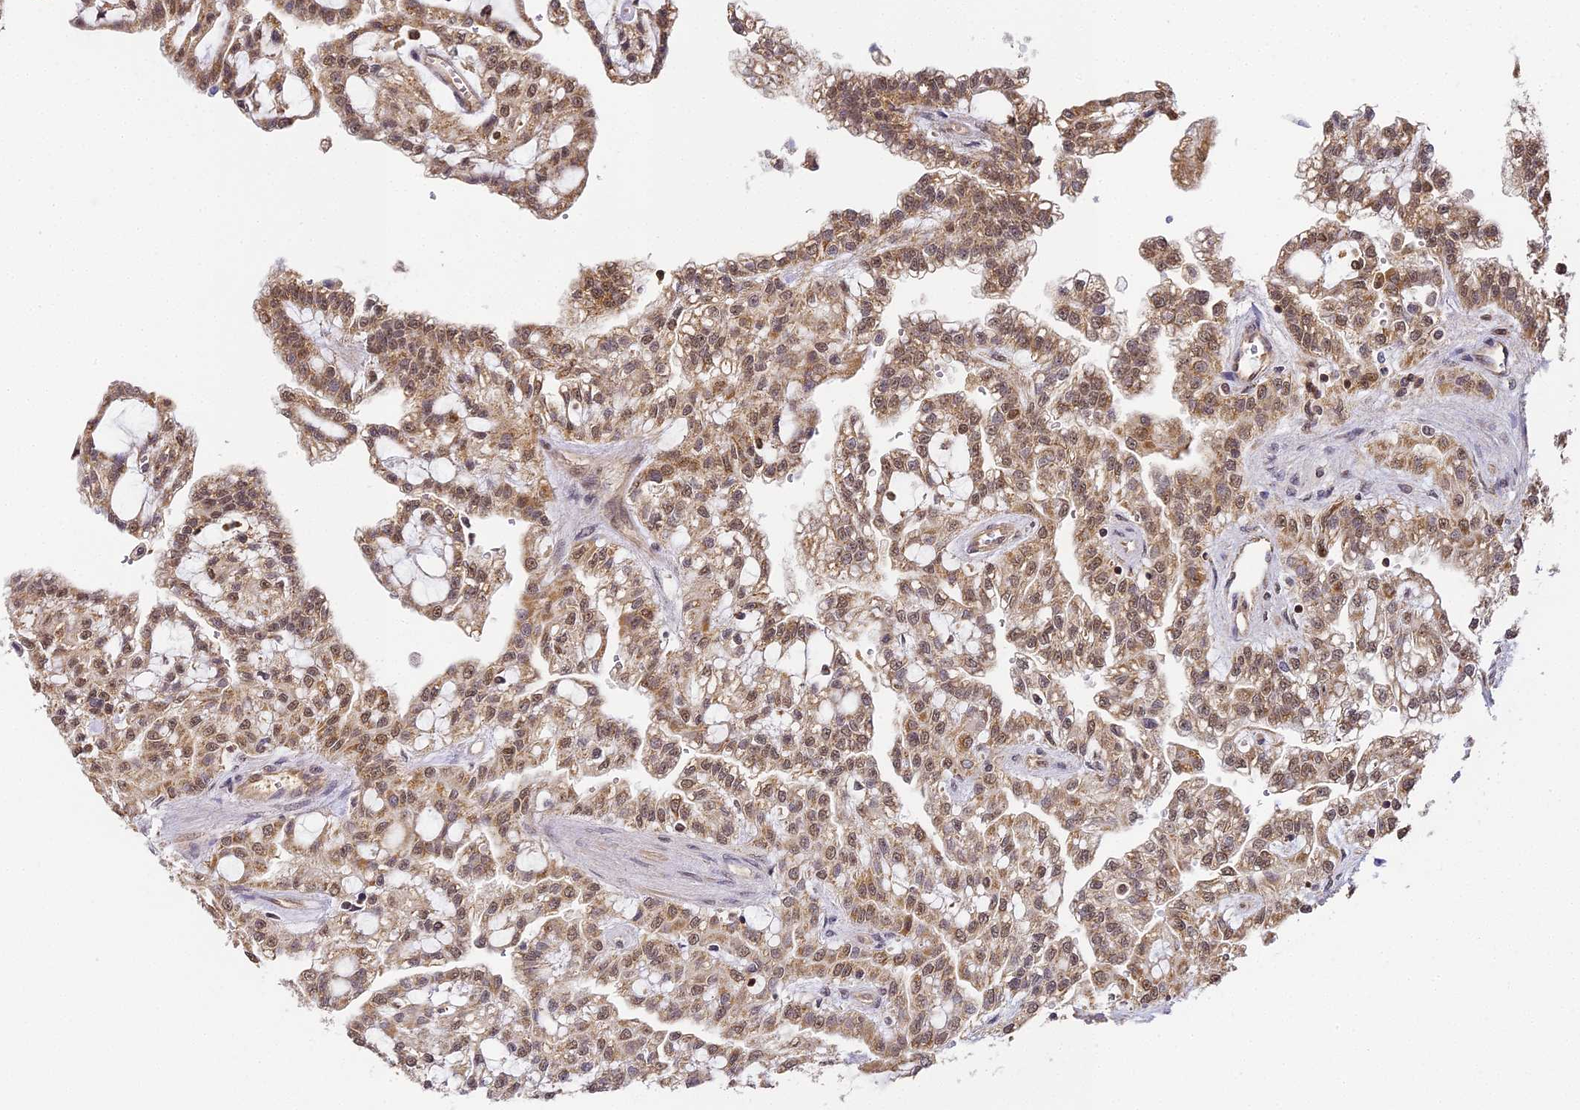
{"staining": {"intensity": "moderate", "quantity": ">75%", "location": "cytoplasmic/membranous,nuclear"}, "tissue": "renal cancer", "cell_type": "Tumor cells", "image_type": "cancer", "snomed": [{"axis": "morphology", "description": "Adenocarcinoma, NOS"}, {"axis": "topography", "description": "Kidney"}], "caption": "There is medium levels of moderate cytoplasmic/membranous and nuclear positivity in tumor cells of adenocarcinoma (renal), as demonstrated by immunohistochemical staining (brown color).", "gene": "ZNF443", "patient": {"sex": "male", "age": 63}}